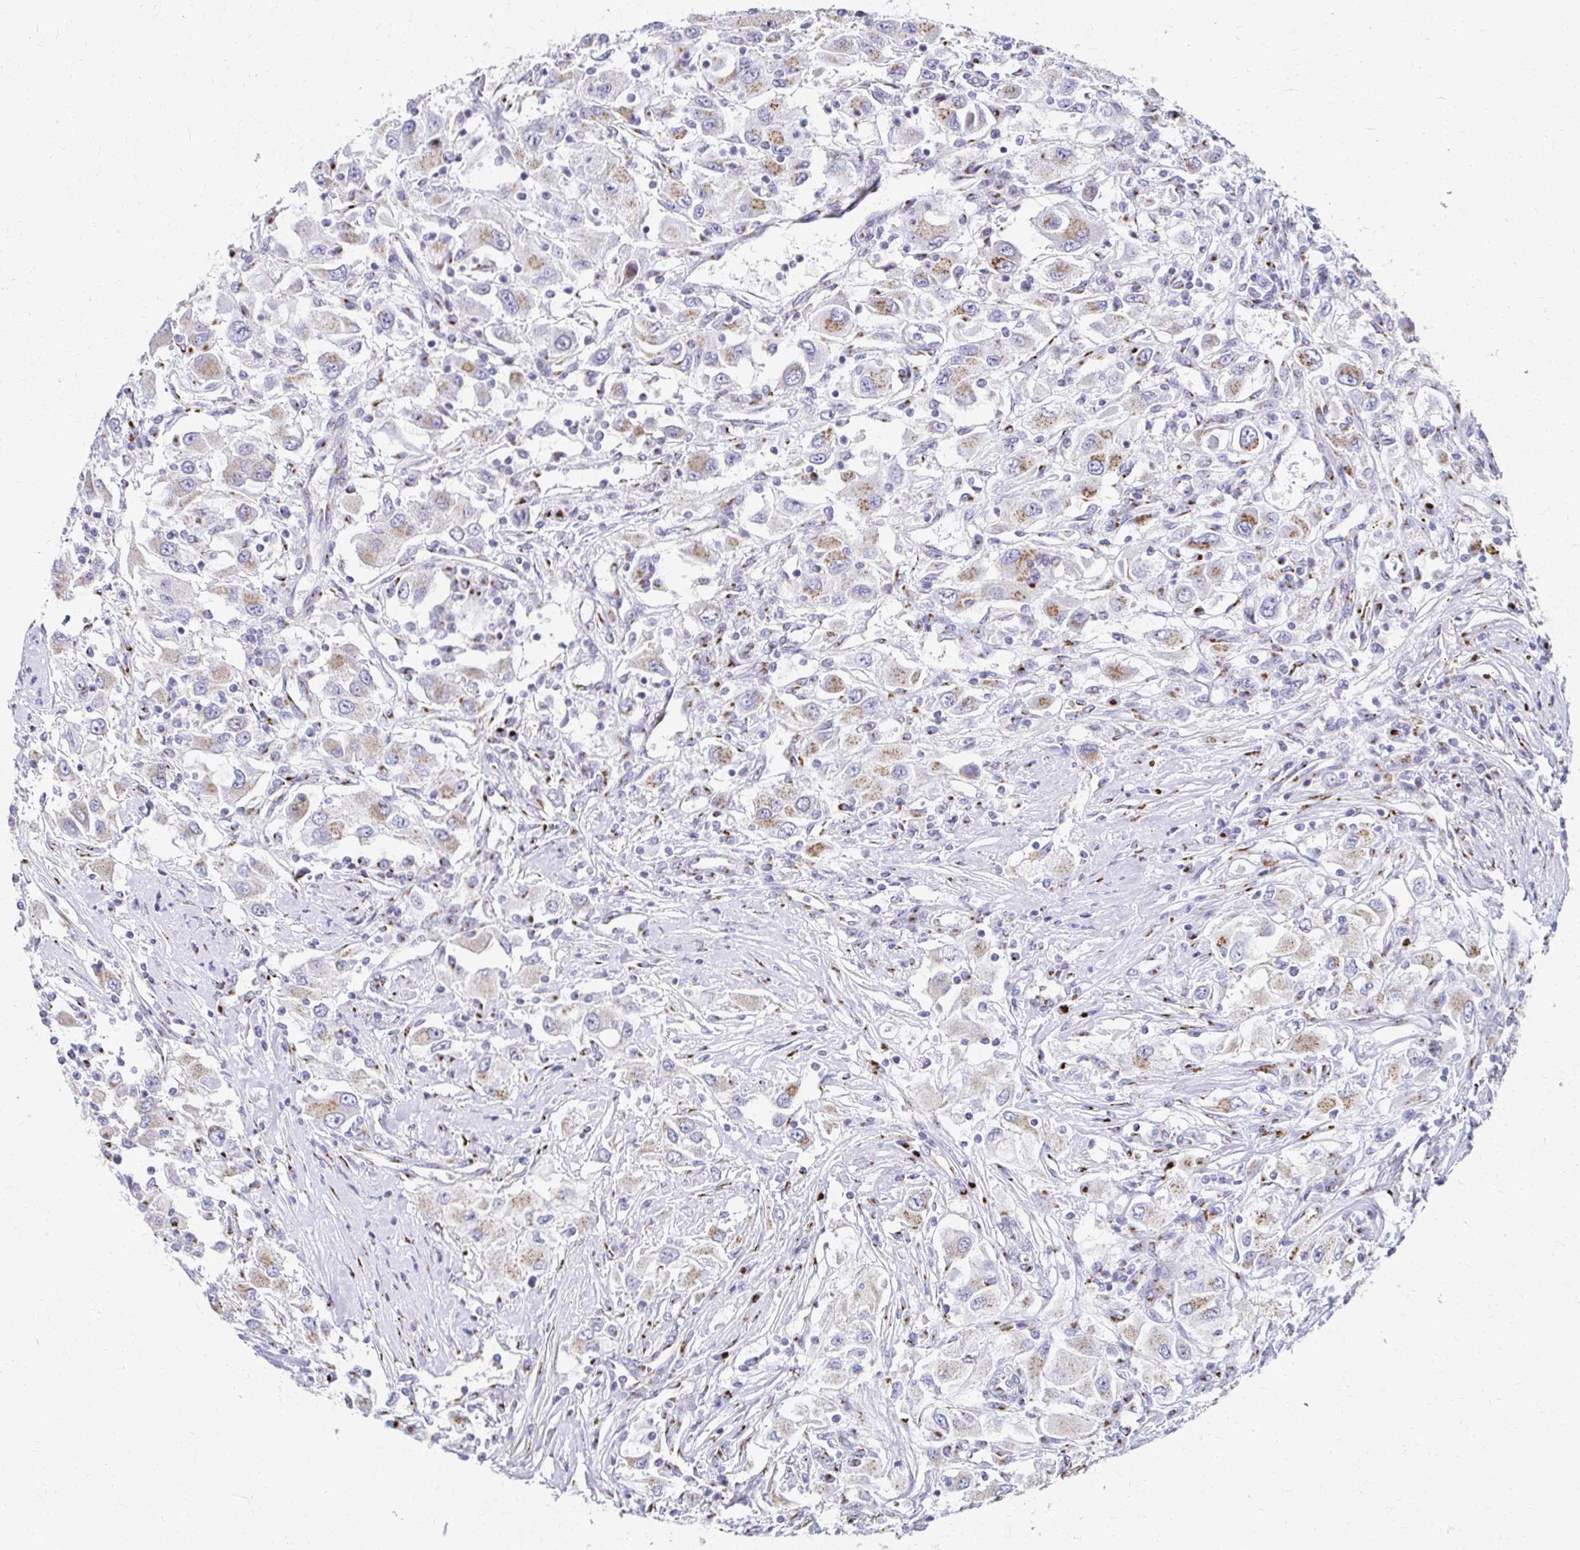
{"staining": {"intensity": "weak", "quantity": ">75%", "location": "cytoplasmic/membranous"}, "tissue": "renal cancer", "cell_type": "Tumor cells", "image_type": "cancer", "snomed": [{"axis": "morphology", "description": "Adenocarcinoma, NOS"}, {"axis": "topography", "description": "Kidney"}], "caption": "An image of human adenocarcinoma (renal) stained for a protein shows weak cytoplasmic/membranous brown staining in tumor cells.", "gene": "TM9SF1", "patient": {"sex": "female", "age": 67}}